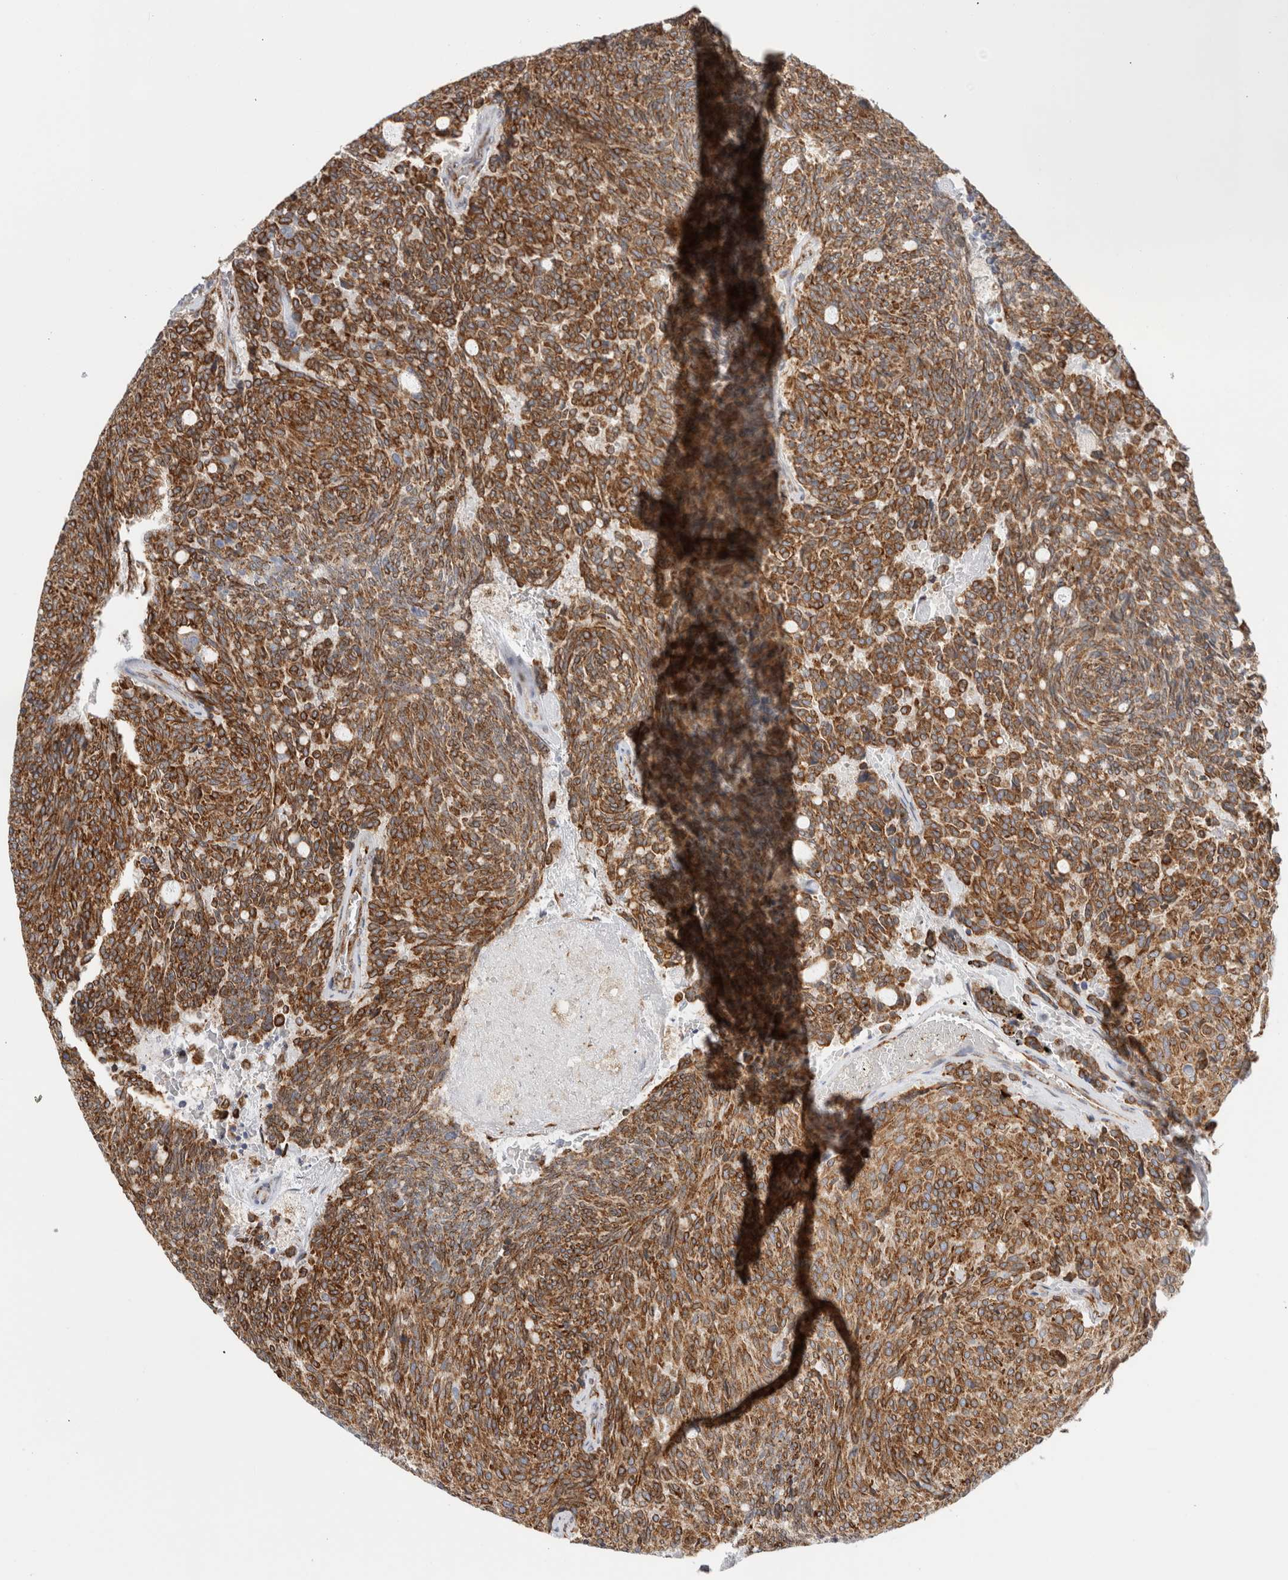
{"staining": {"intensity": "moderate", "quantity": ">75%", "location": "cytoplasmic/membranous"}, "tissue": "carcinoid", "cell_type": "Tumor cells", "image_type": "cancer", "snomed": [{"axis": "morphology", "description": "Carcinoid, malignant, NOS"}, {"axis": "topography", "description": "Pancreas"}], "caption": "Carcinoid tissue displays moderate cytoplasmic/membranous staining in approximately >75% of tumor cells, visualized by immunohistochemistry. Nuclei are stained in blue.", "gene": "MCFD2", "patient": {"sex": "female", "age": 54}}